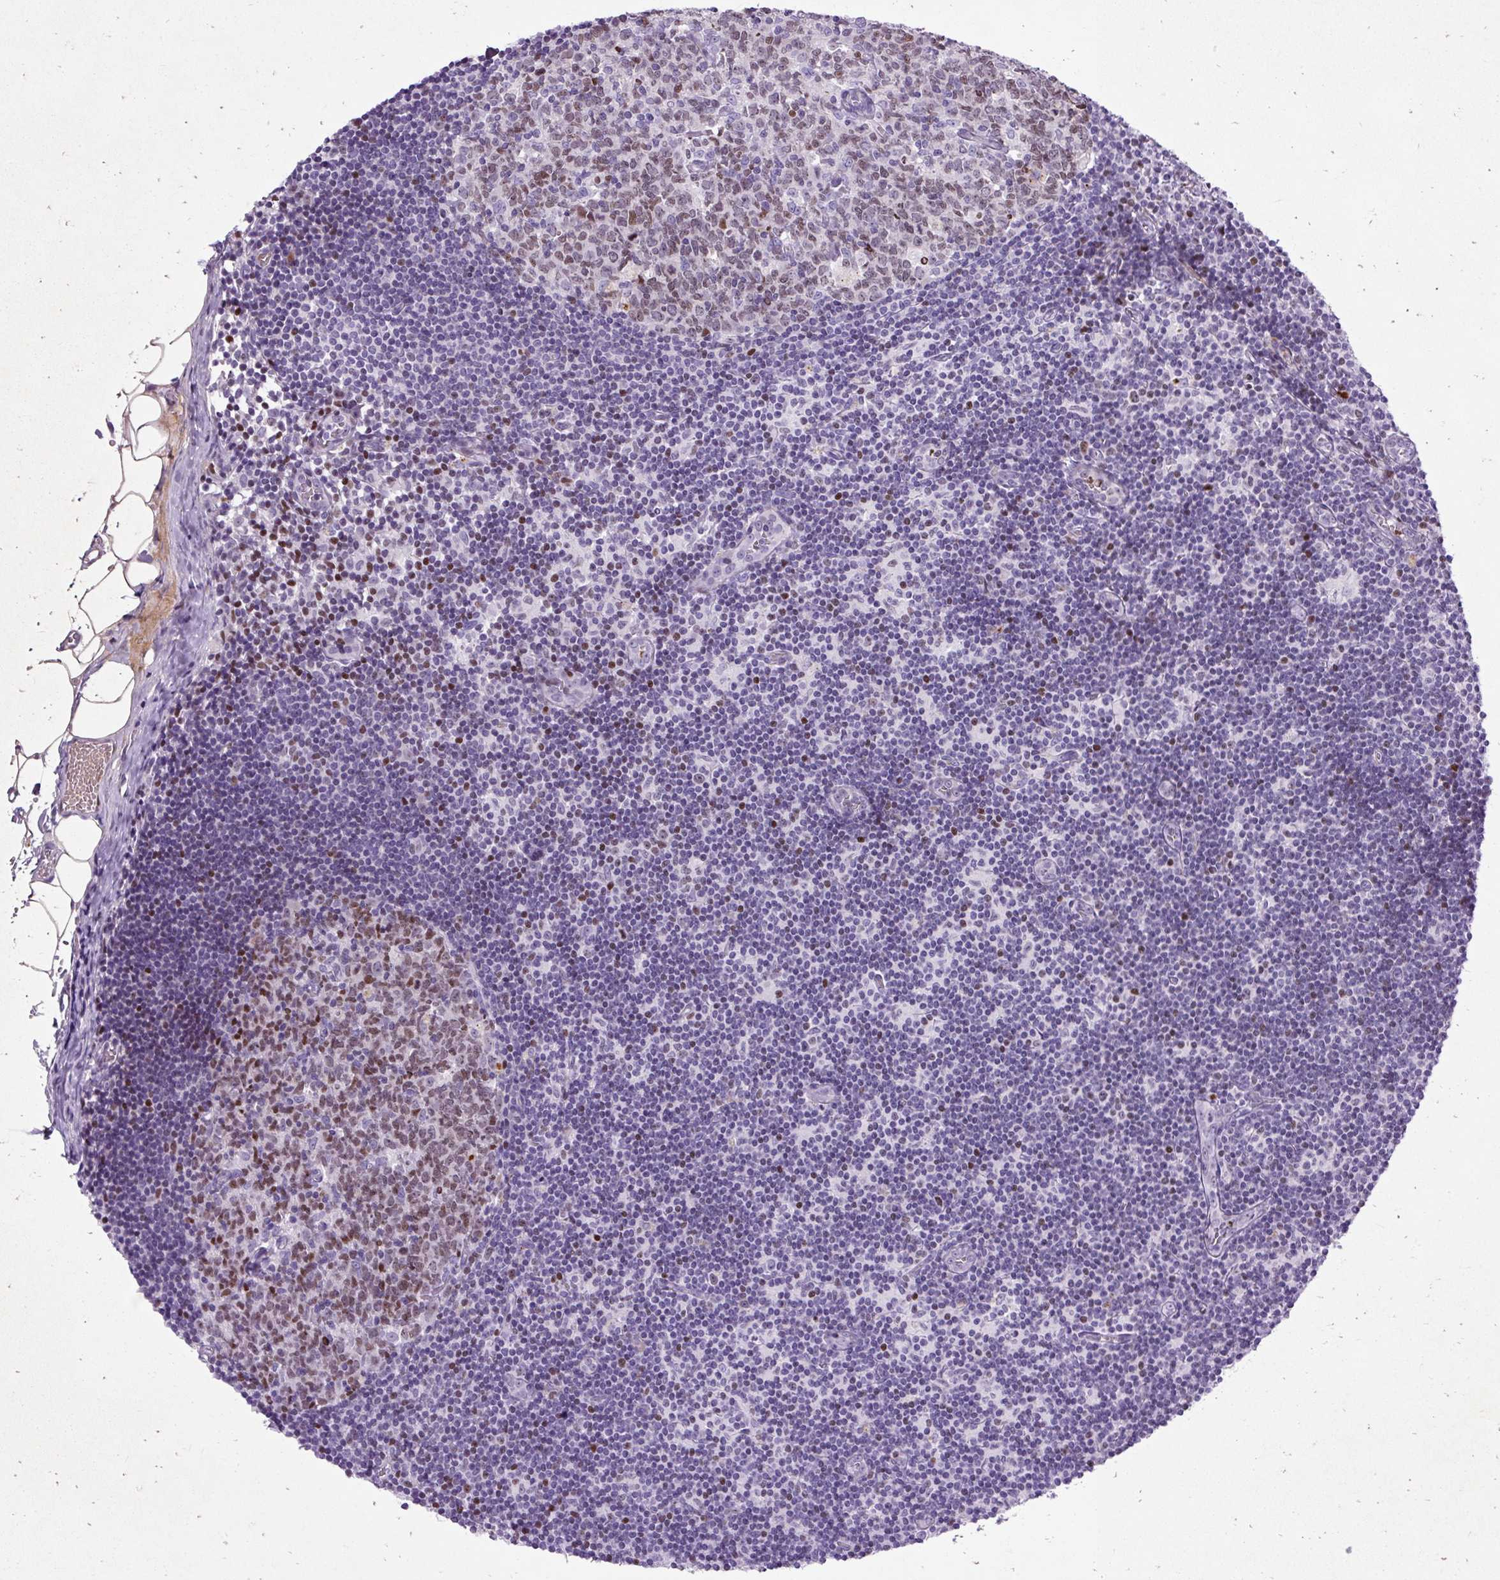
{"staining": {"intensity": "moderate", "quantity": "25%-75%", "location": "nuclear"}, "tissue": "lymph node", "cell_type": "Germinal center cells", "image_type": "normal", "snomed": [{"axis": "morphology", "description": "Normal tissue, NOS"}, {"axis": "topography", "description": "Lymph node"}], "caption": "Protein staining displays moderate nuclear expression in about 25%-75% of germinal center cells in benign lymph node.", "gene": "SPC24", "patient": {"sex": "female", "age": 31}}